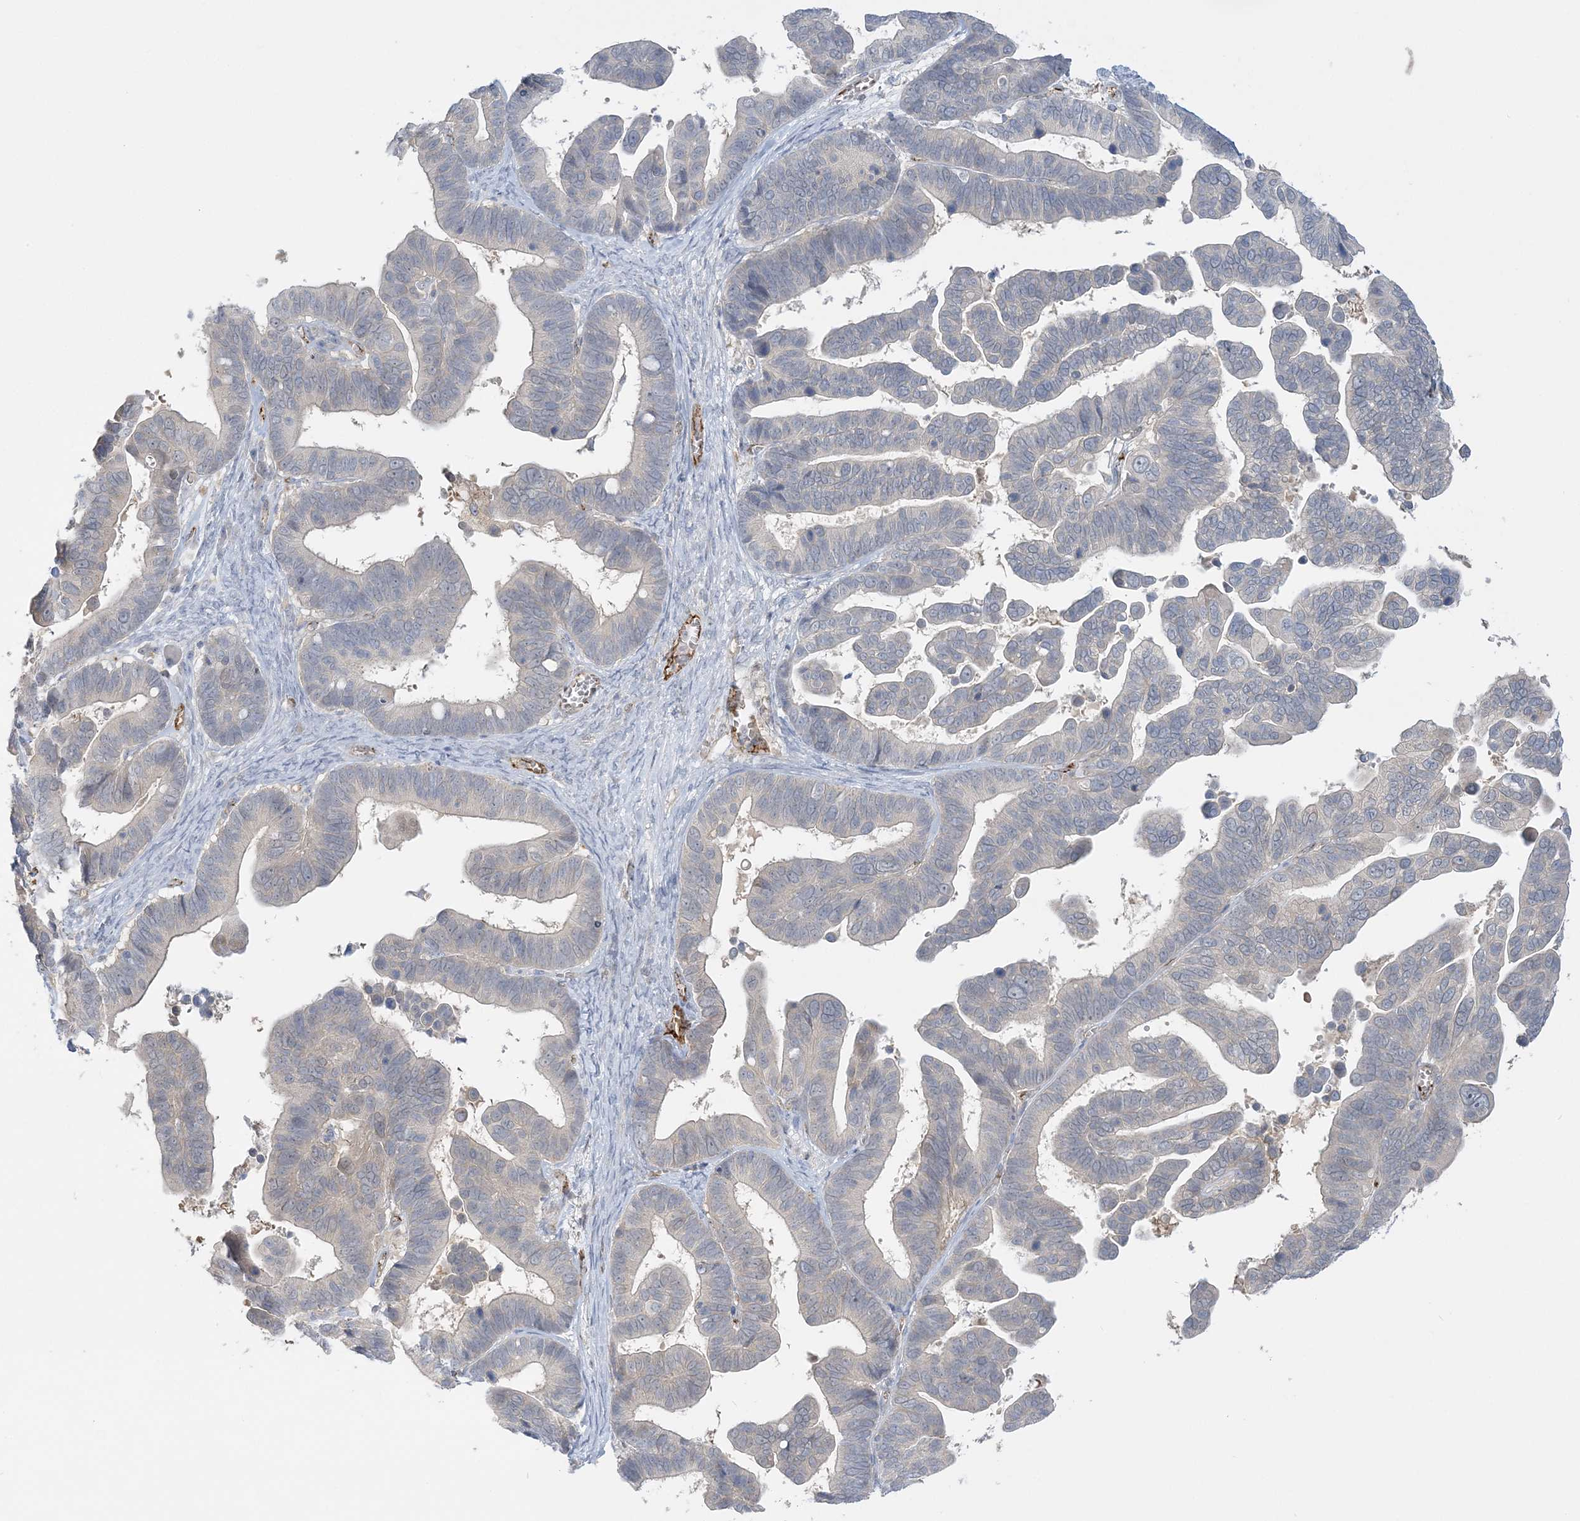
{"staining": {"intensity": "negative", "quantity": "none", "location": "none"}, "tissue": "ovarian cancer", "cell_type": "Tumor cells", "image_type": "cancer", "snomed": [{"axis": "morphology", "description": "Cystadenocarcinoma, serous, NOS"}, {"axis": "topography", "description": "Ovary"}], "caption": "The image exhibits no significant positivity in tumor cells of ovarian cancer. The staining is performed using DAB (3,3'-diaminobenzidine) brown chromogen with nuclei counter-stained in using hematoxylin.", "gene": "INPP1", "patient": {"sex": "female", "age": 56}}